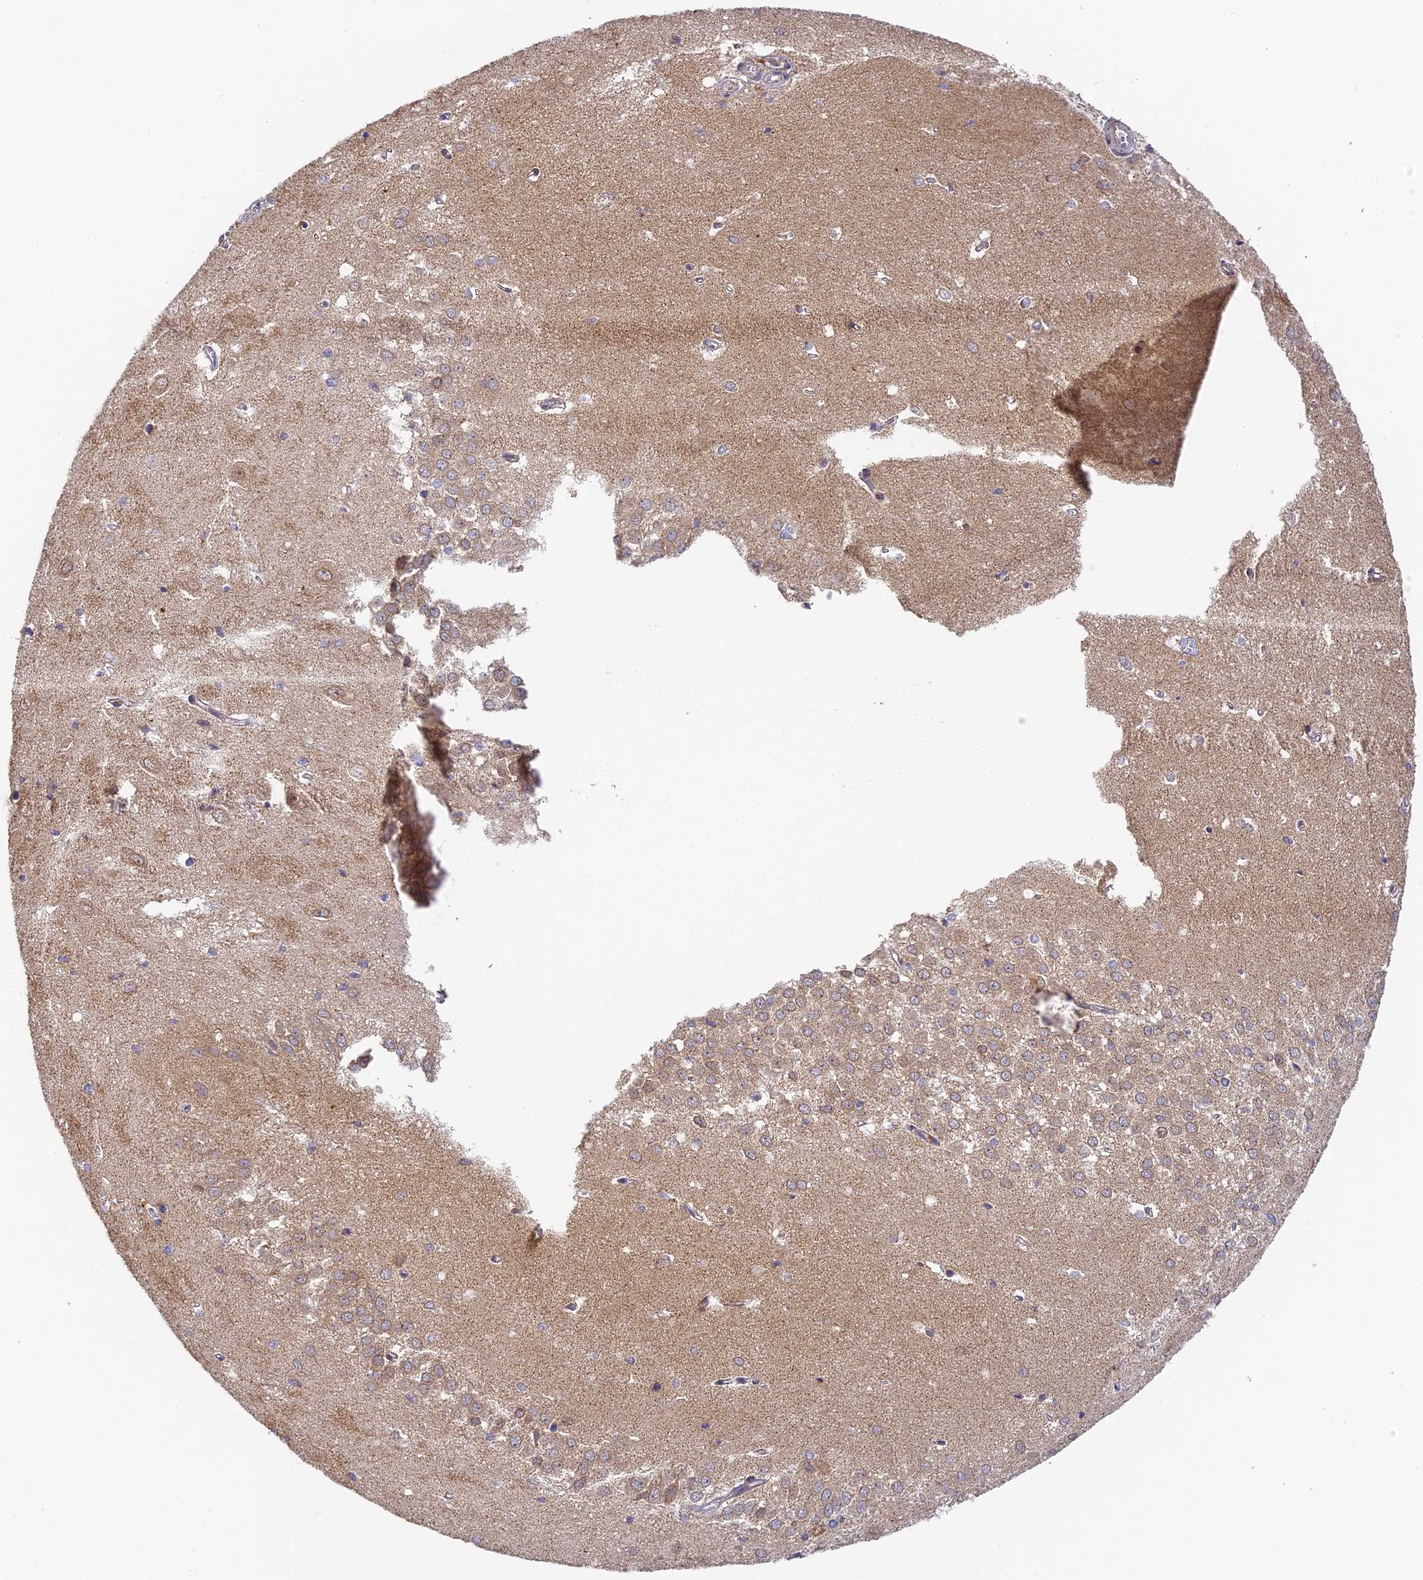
{"staining": {"intensity": "weak", "quantity": "<25%", "location": "cytoplasmic/membranous"}, "tissue": "hippocampus", "cell_type": "Glial cells", "image_type": "normal", "snomed": [{"axis": "morphology", "description": "Normal tissue, NOS"}, {"axis": "topography", "description": "Hippocampus"}], "caption": "IHC image of normal hippocampus: hippocampus stained with DAB (3,3'-diaminobenzidine) demonstrates no significant protein staining in glial cells. (Stains: DAB IHC with hematoxylin counter stain, Microscopy: brightfield microscopy at high magnification).", "gene": "DNAAF10", "patient": {"sex": "female", "age": 64}}